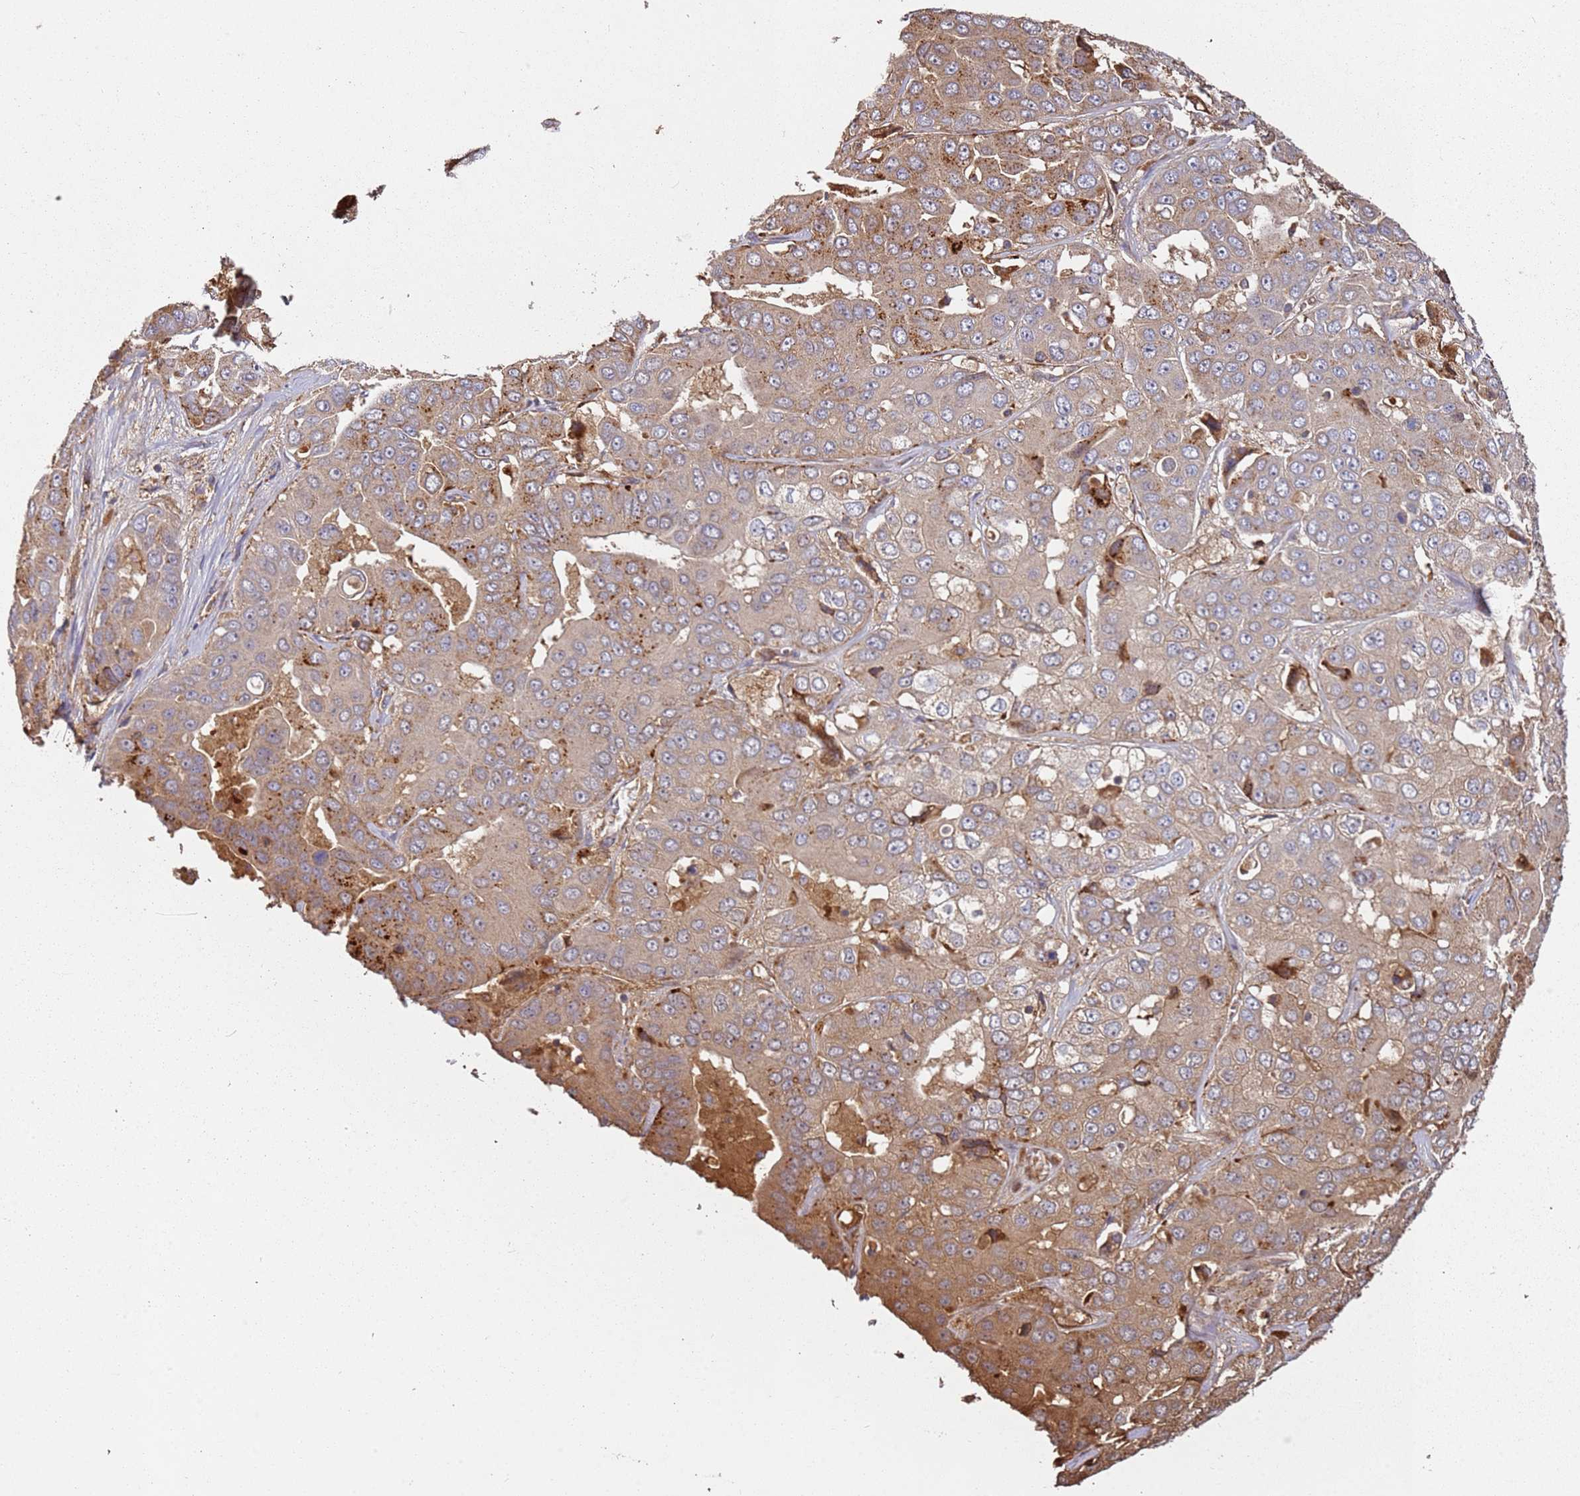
{"staining": {"intensity": "moderate", "quantity": "25%-75%", "location": "cytoplasmic/membranous"}, "tissue": "liver cancer", "cell_type": "Tumor cells", "image_type": "cancer", "snomed": [{"axis": "morphology", "description": "Cholangiocarcinoma"}, {"axis": "topography", "description": "Liver"}], "caption": "The micrograph displays immunohistochemical staining of liver cancer (cholangiocarcinoma). There is moderate cytoplasmic/membranous staining is identified in approximately 25%-75% of tumor cells.", "gene": "SCGB2B2", "patient": {"sex": "female", "age": 52}}